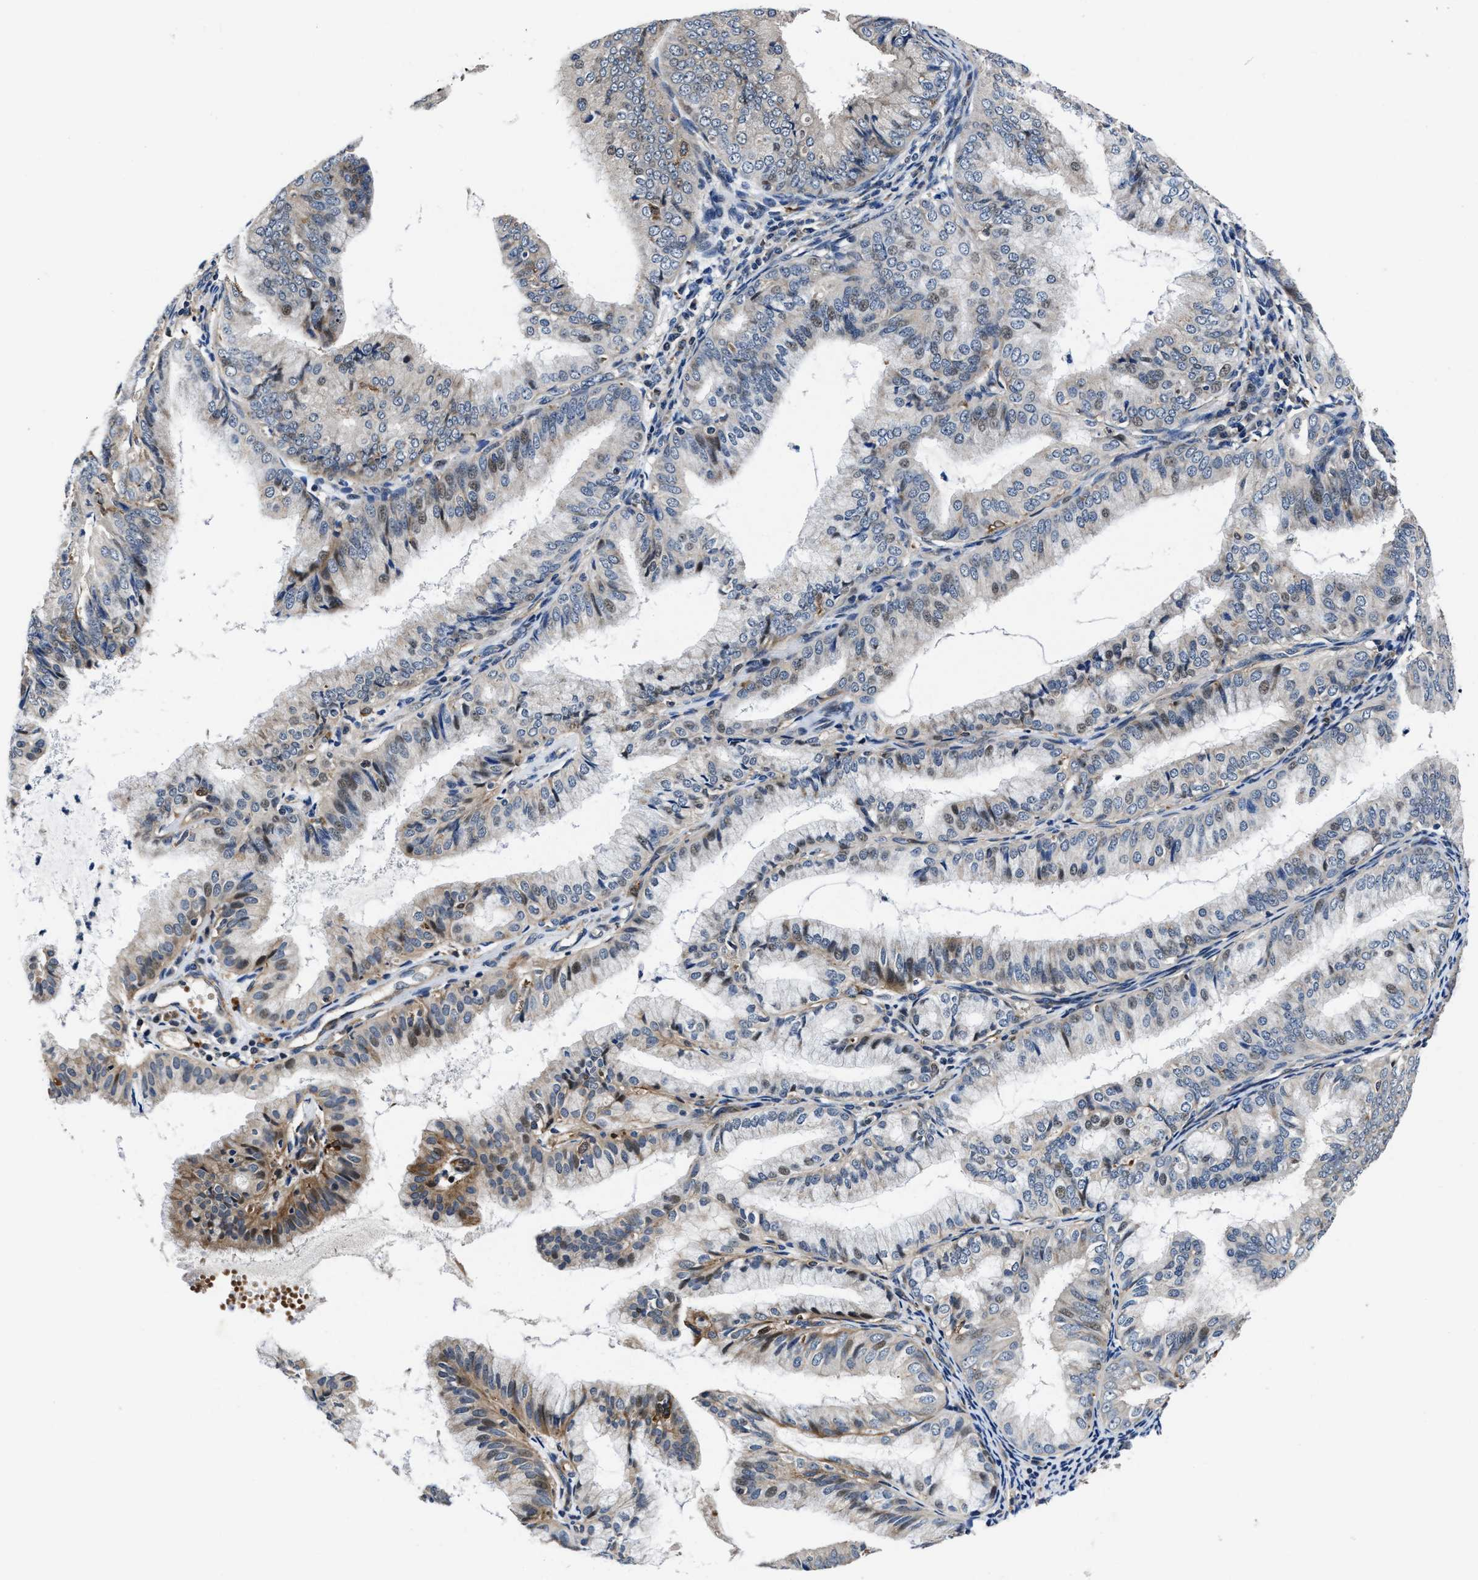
{"staining": {"intensity": "moderate", "quantity": "<25%", "location": "cytoplasmic/membranous,nuclear"}, "tissue": "endometrial cancer", "cell_type": "Tumor cells", "image_type": "cancer", "snomed": [{"axis": "morphology", "description": "Adenocarcinoma, NOS"}, {"axis": "topography", "description": "Endometrium"}], "caption": "A brown stain highlights moderate cytoplasmic/membranous and nuclear staining of a protein in adenocarcinoma (endometrial) tumor cells. (Stains: DAB in brown, nuclei in blue, Microscopy: brightfield microscopy at high magnification).", "gene": "C2orf66", "patient": {"sex": "female", "age": 63}}